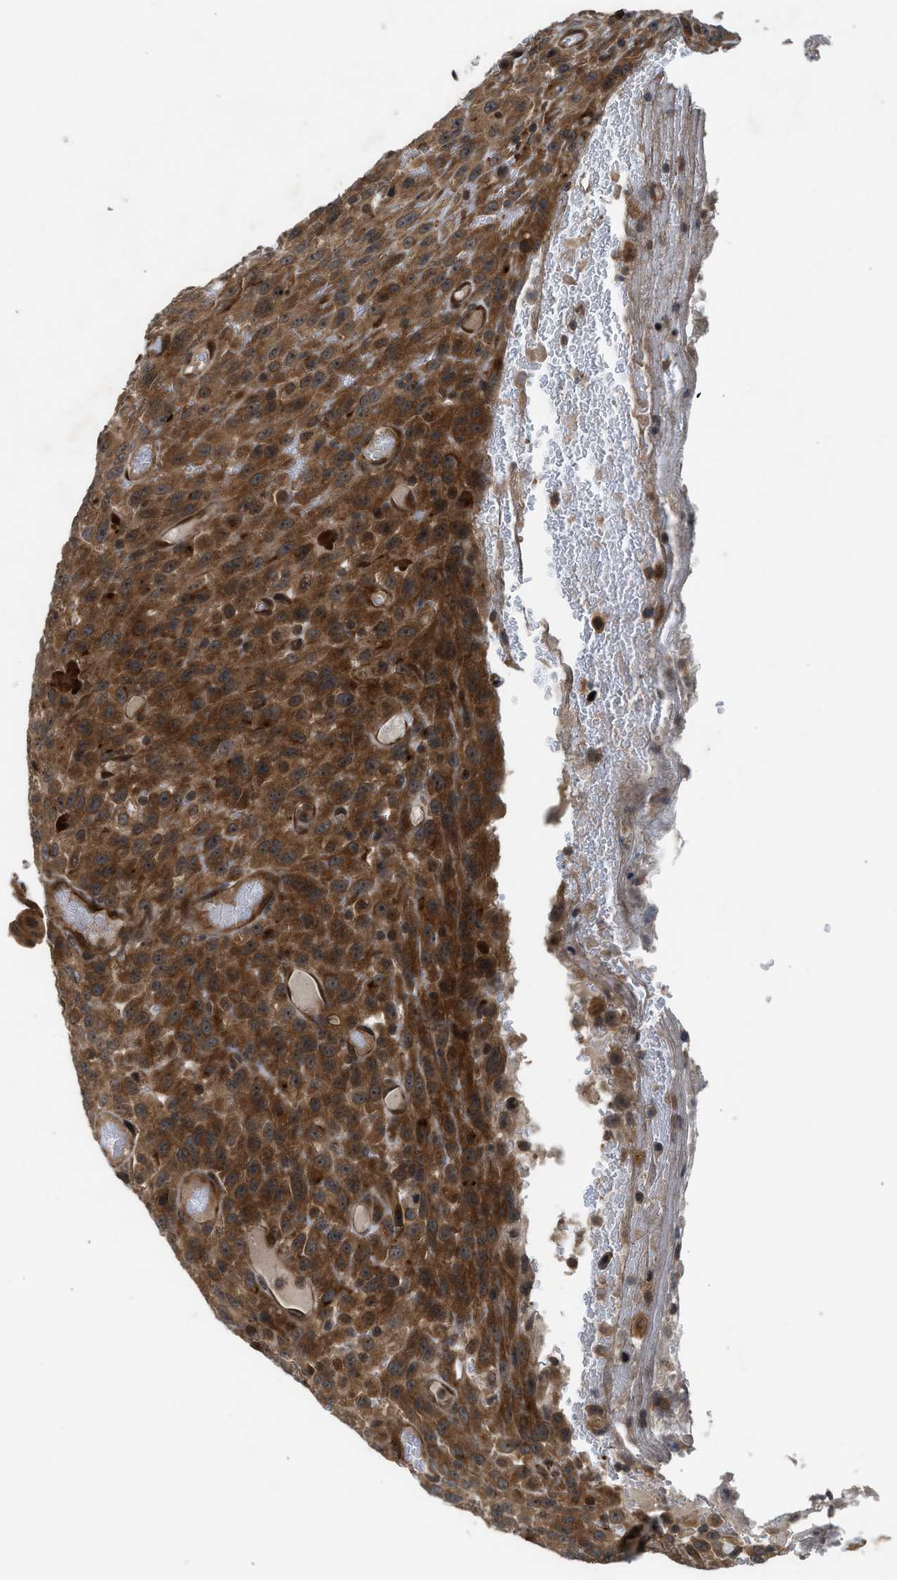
{"staining": {"intensity": "moderate", "quantity": ">75%", "location": "cytoplasmic/membranous"}, "tissue": "urothelial cancer", "cell_type": "Tumor cells", "image_type": "cancer", "snomed": [{"axis": "morphology", "description": "Urothelial carcinoma, High grade"}, {"axis": "topography", "description": "Urinary bladder"}], "caption": "Immunohistochemistry (DAB (3,3'-diaminobenzidine)) staining of human urothelial cancer demonstrates moderate cytoplasmic/membranous protein staining in about >75% of tumor cells. Immunohistochemistry (ihc) stains the protein of interest in brown and the nuclei are stained blue.", "gene": "TXNL1", "patient": {"sex": "male", "age": 66}}